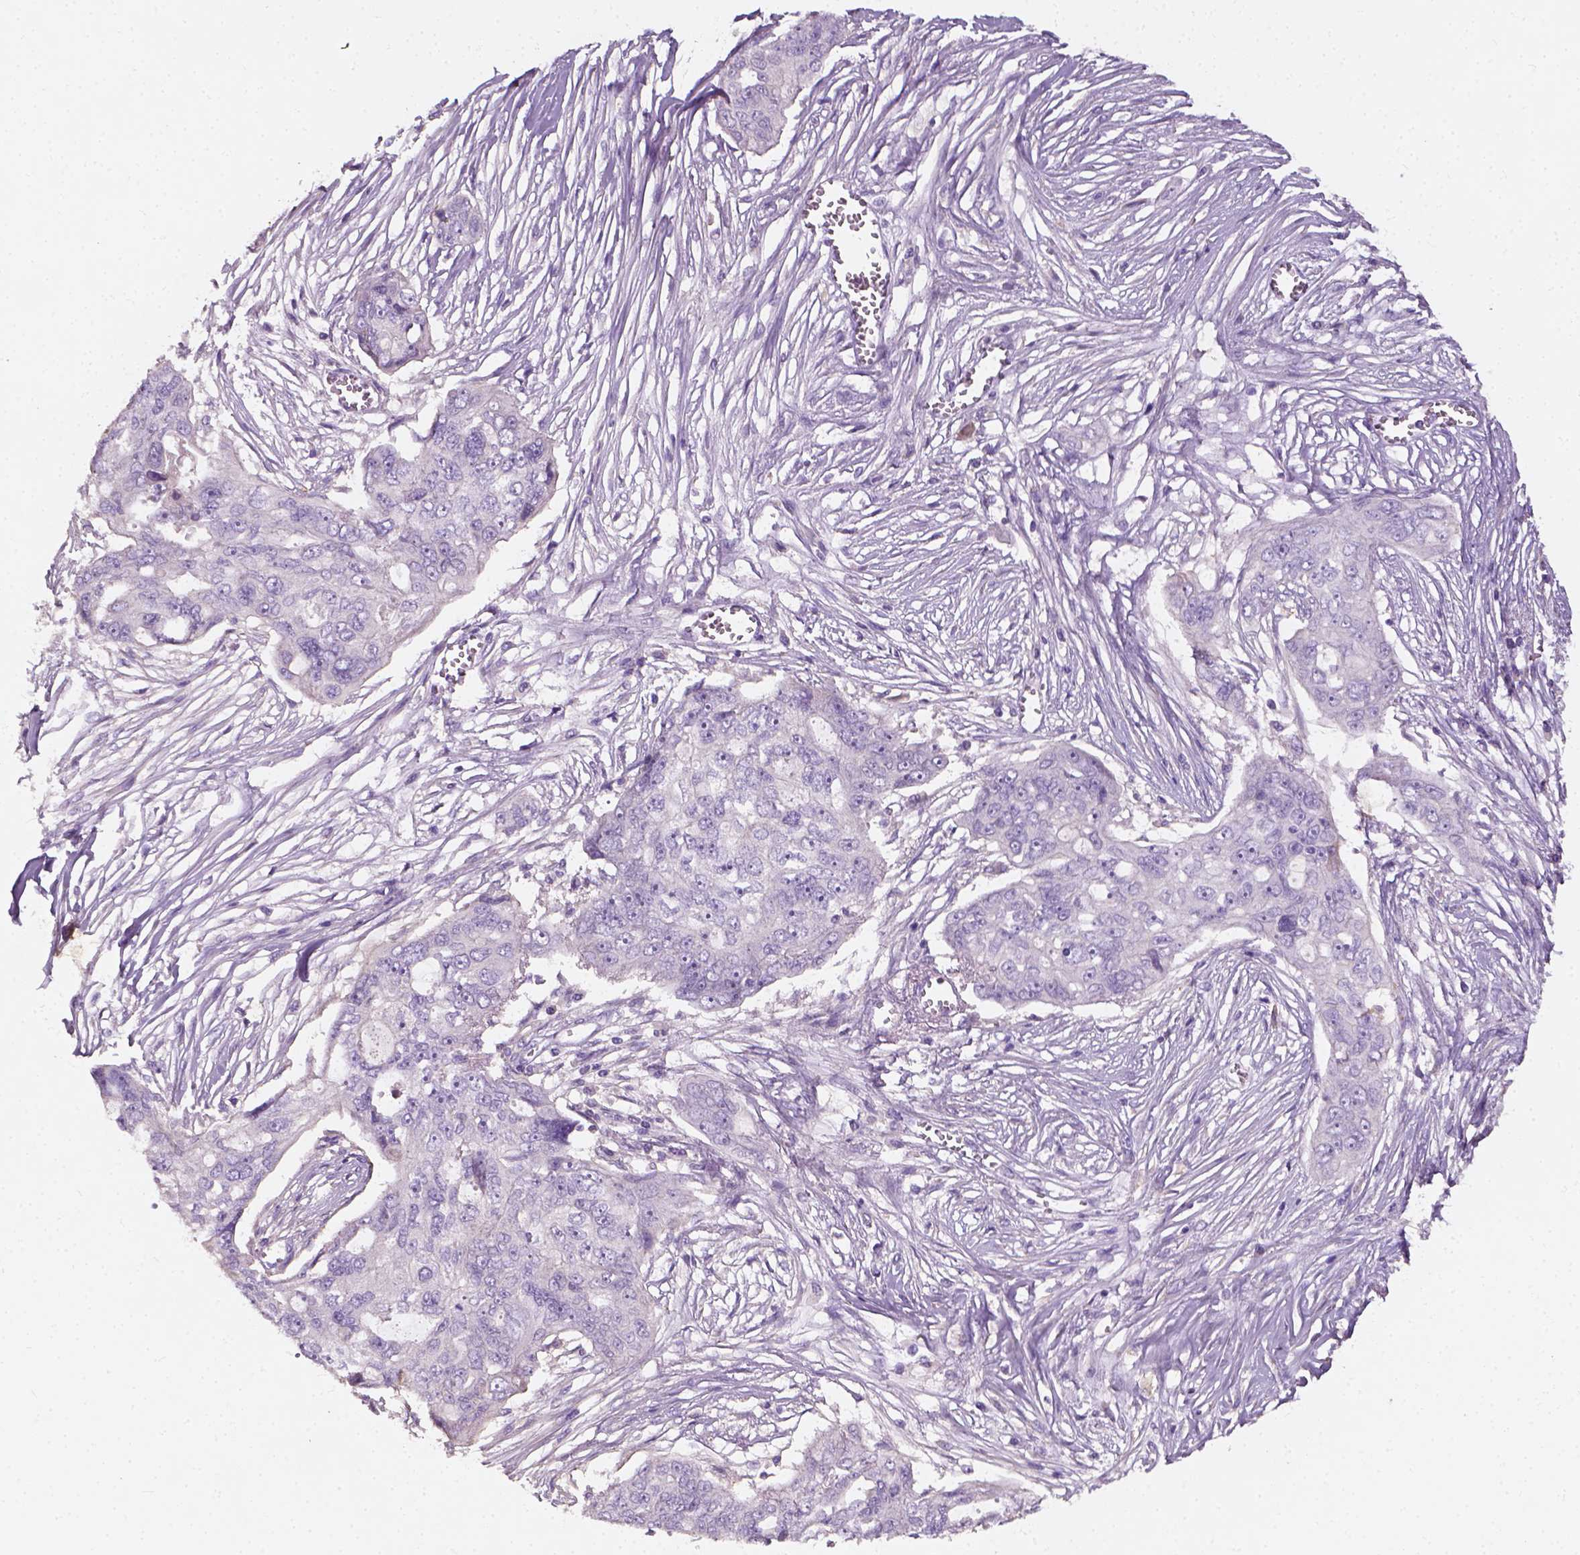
{"staining": {"intensity": "negative", "quantity": "none", "location": "none"}, "tissue": "ovarian cancer", "cell_type": "Tumor cells", "image_type": "cancer", "snomed": [{"axis": "morphology", "description": "Carcinoma, endometroid"}, {"axis": "topography", "description": "Ovary"}], "caption": "Tumor cells show no significant protein expression in ovarian cancer (endometroid carcinoma).", "gene": "DHCR24", "patient": {"sex": "female", "age": 70}}